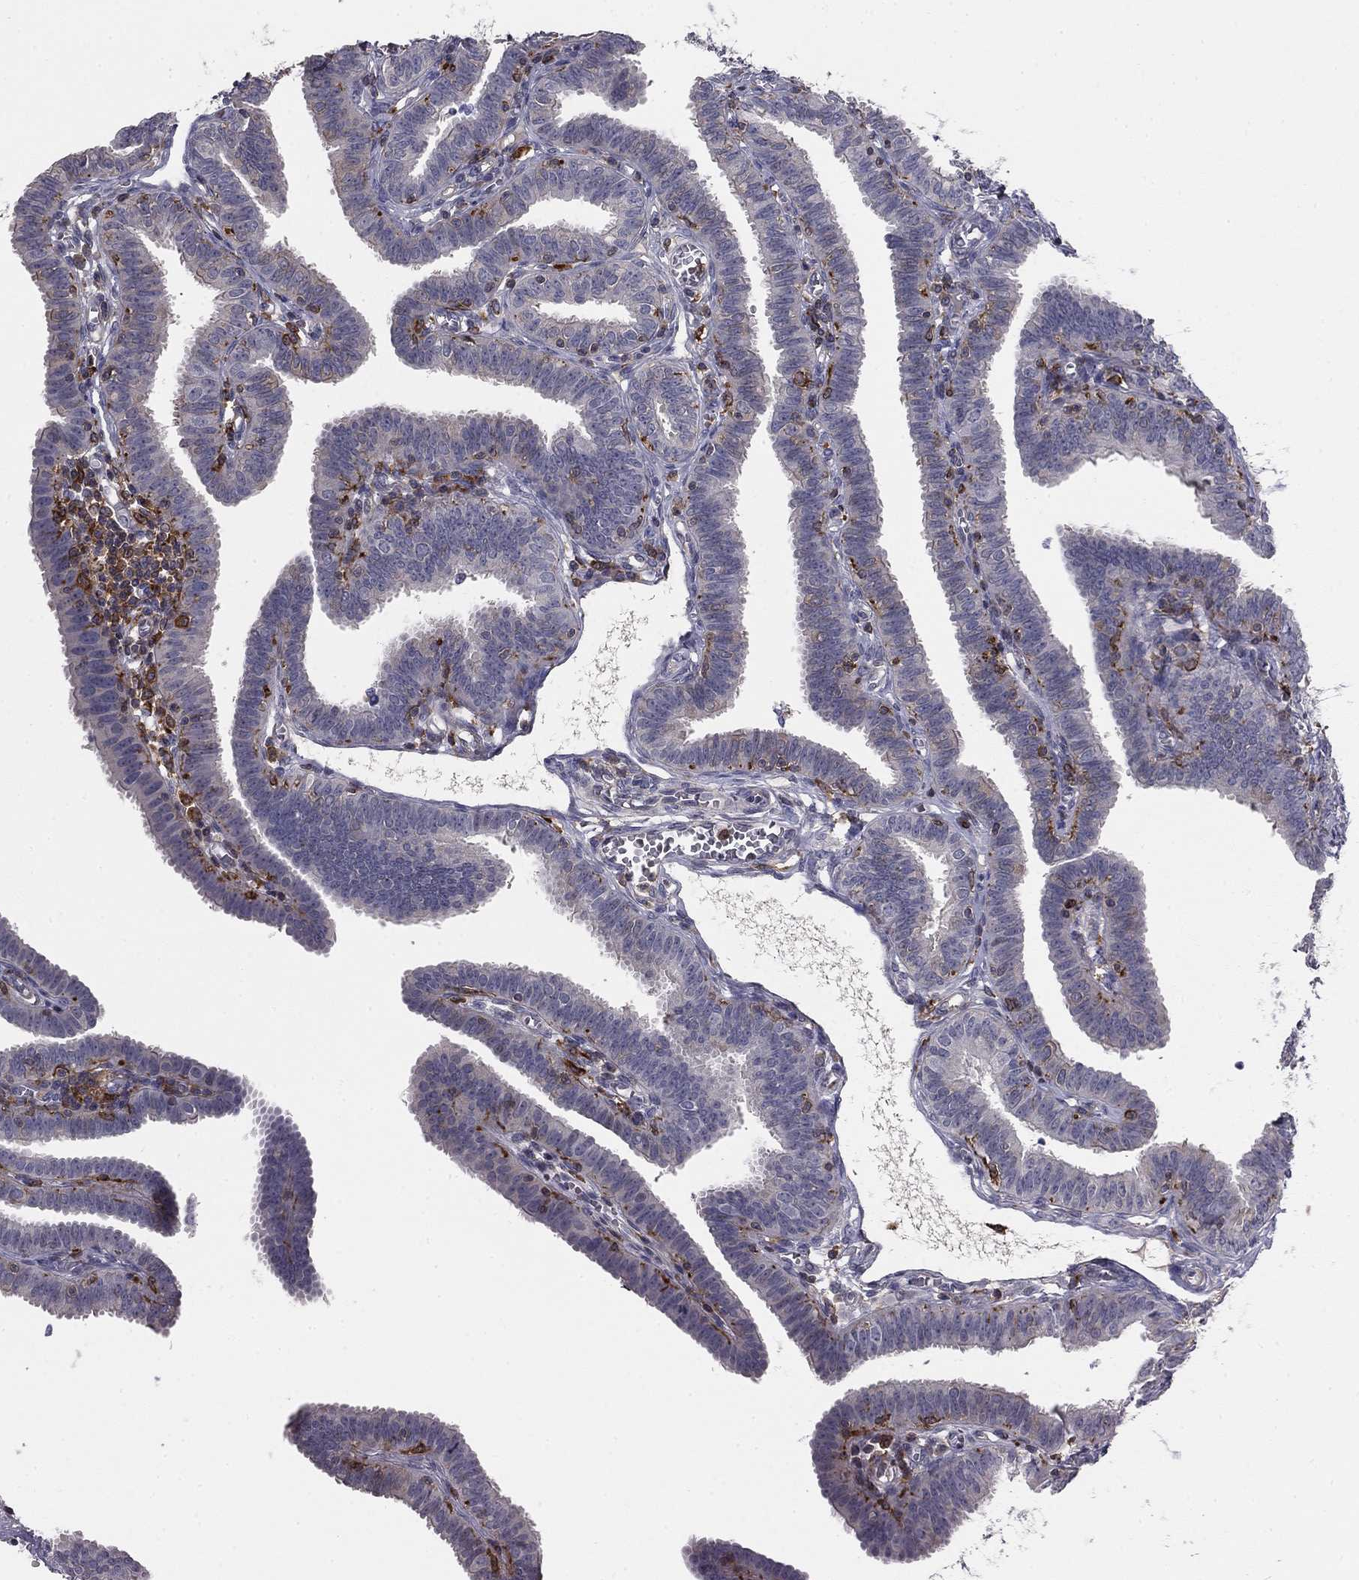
{"staining": {"intensity": "negative", "quantity": "none", "location": "none"}, "tissue": "fallopian tube", "cell_type": "Glandular cells", "image_type": "normal", "snomed": [{"axis": "morphology", "description": "Normal tissue, NOS"}, {"axis": "topography", "description": "Fallopian tube"}], "caption": "DAB immunohistochemical staining of normal human fallopian tube shows no significant staining in glandular cells. (Brightfield microscopy of DAB immunohistochemistry at high magnification).", "gene": "PLCB2", "patient": {"sex": "female", "age": 25}}